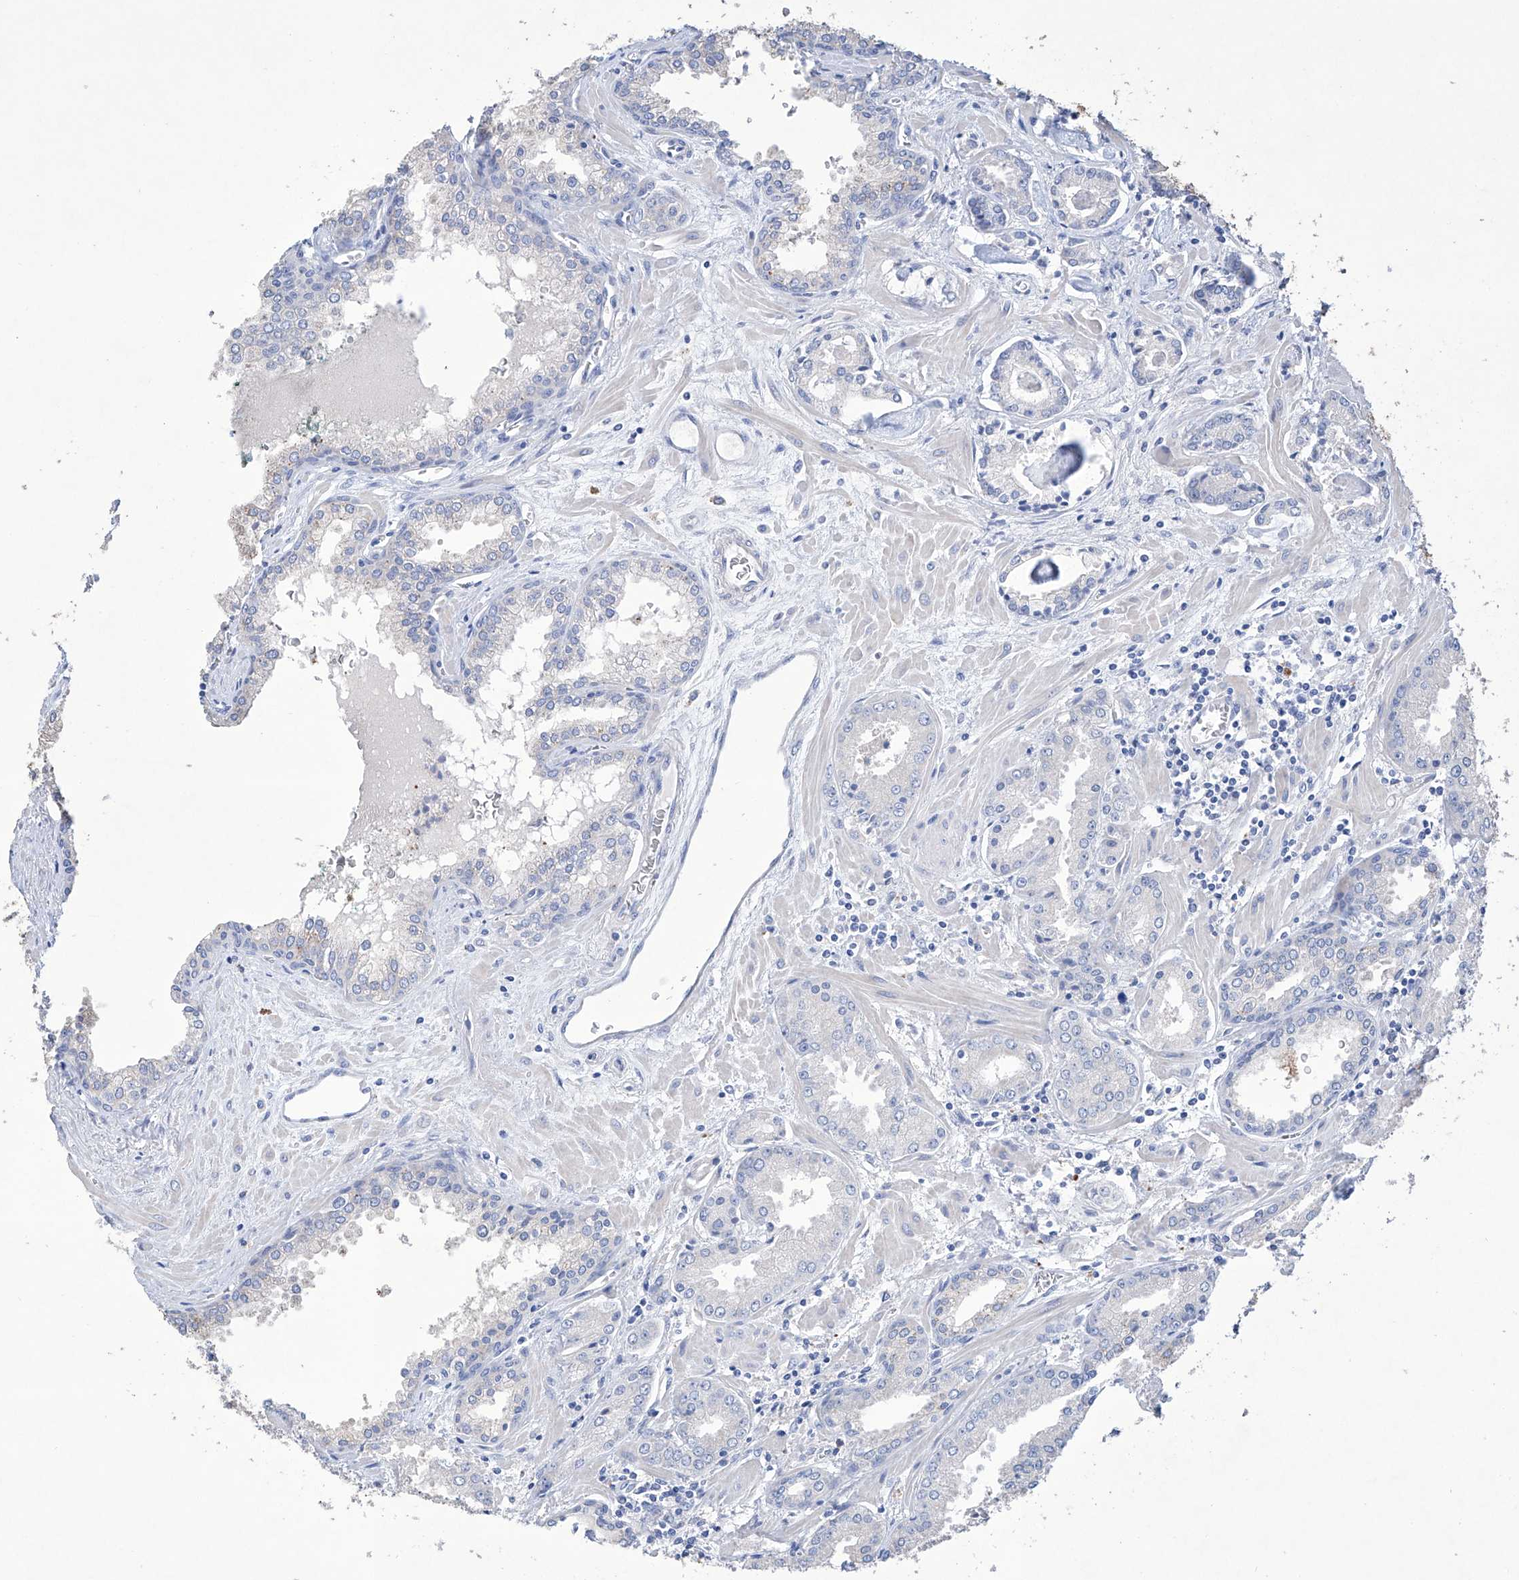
{"staining": {"intensity": "negative", "quantity": "none", "location": "none"}, "tissue": "prostate cancer", "cell_type": "Tumor cells", "image_type": "cancer", "snomed": [{"axis": "morphology", "description": "Adenocarcinoma, Low grade"}, {"axis": "topography", "description": "Prostate"}], "caption": "High magnification brightfield microscopy of prostate low-grade adenocarcinoma stained with DAB (3,3'-diaminobenzidine) (brown) and counterstained with hematoxylin (blue): tumor cells show no significant positivity. Nuclei are stained in blue.", "gene": "AFG1L", "patient": {"sex": "male", "age": 67}}